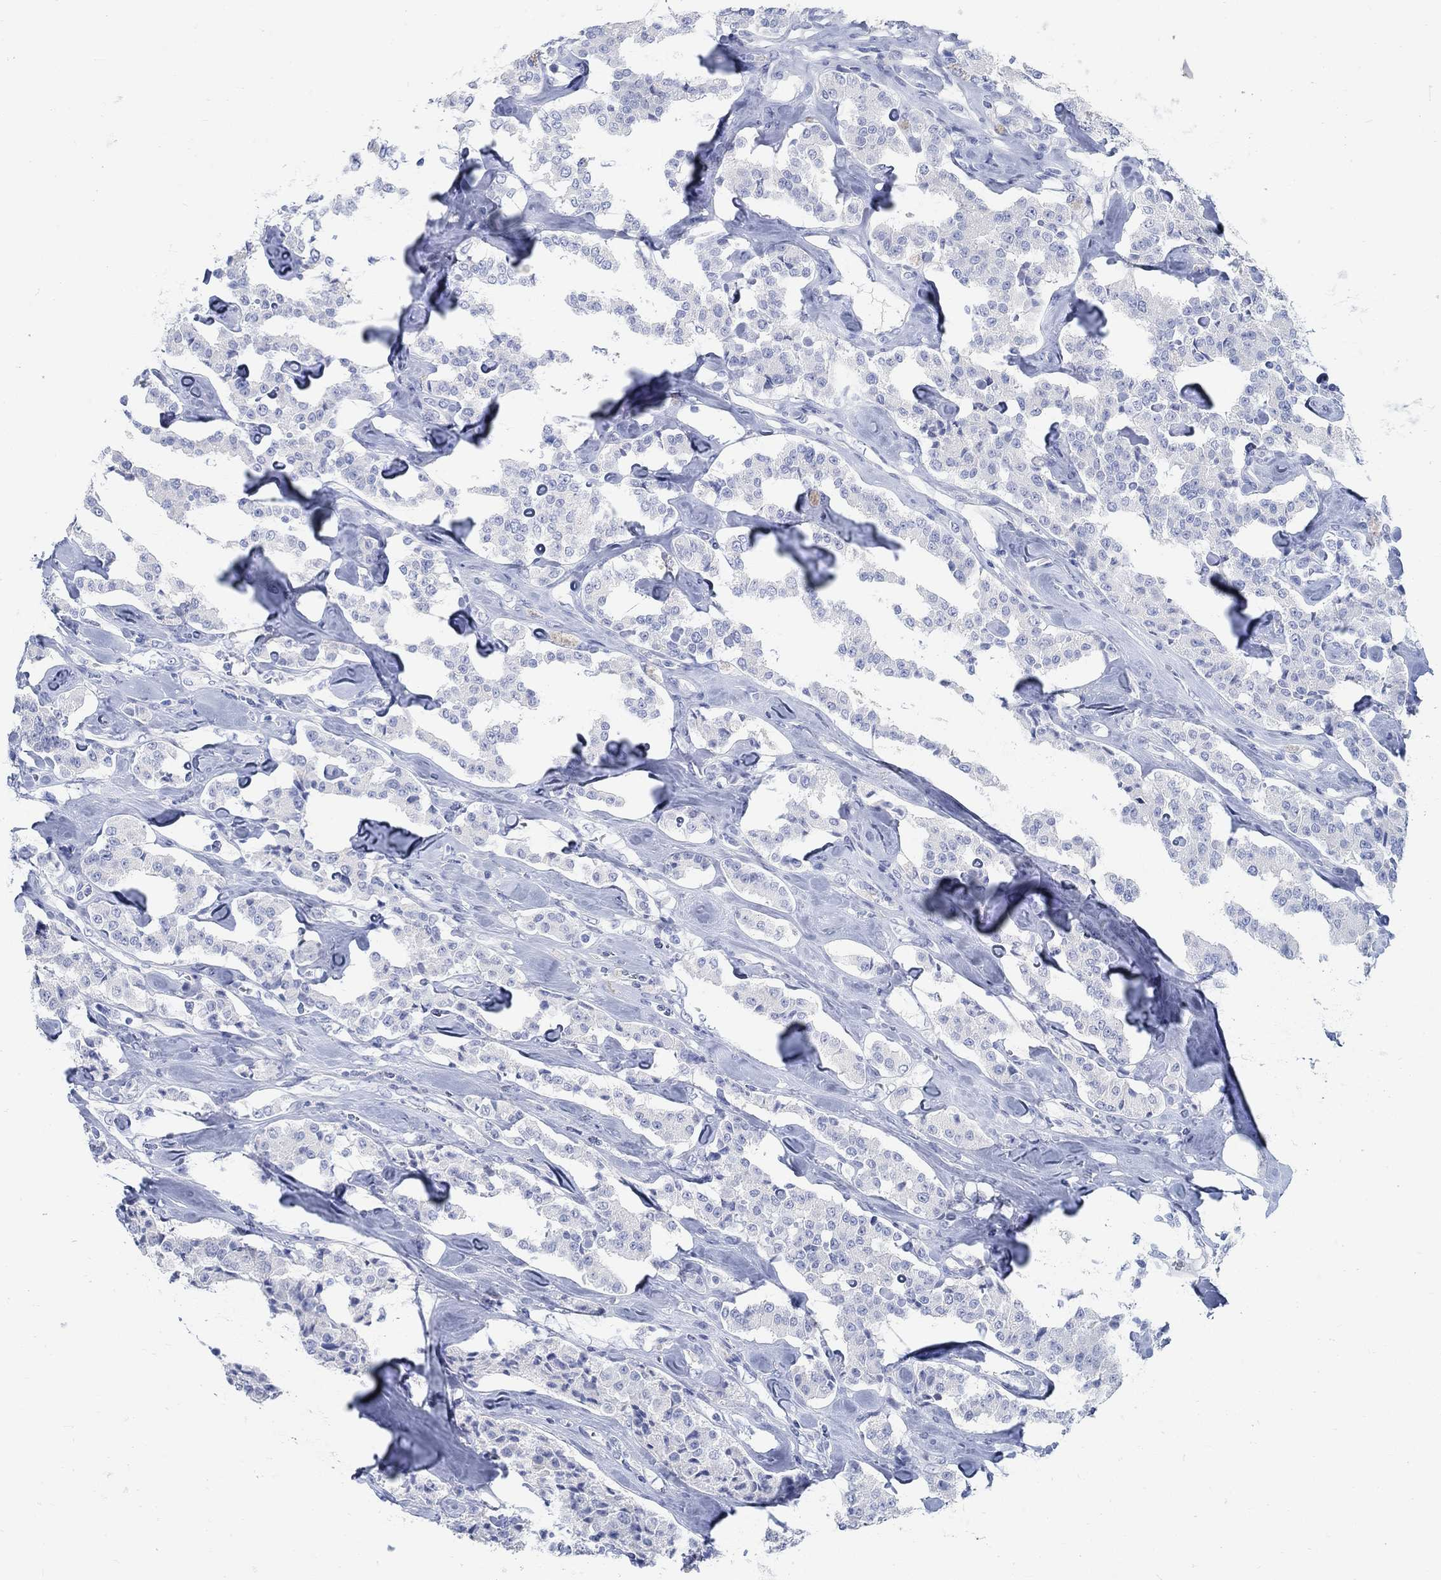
{"staining": {"intensity": "negative", "quantity": "none", "location": "none"}, "tissue": "carcinoid", "cell_type": "Tumor cells", "image_type": "cancer", "snomed": [{"axis": "morphology", "description": "Carcinoid, malignant, NOS"}, {"axis": "topography", "description": "Pancreas"}], "caption": "Carcinoid (malignant) was stained to show a protein in brown. There is no significant positivity in tumor cells.", "gene": "RBM20", "patient": {"sex": "male", "age": 41}}